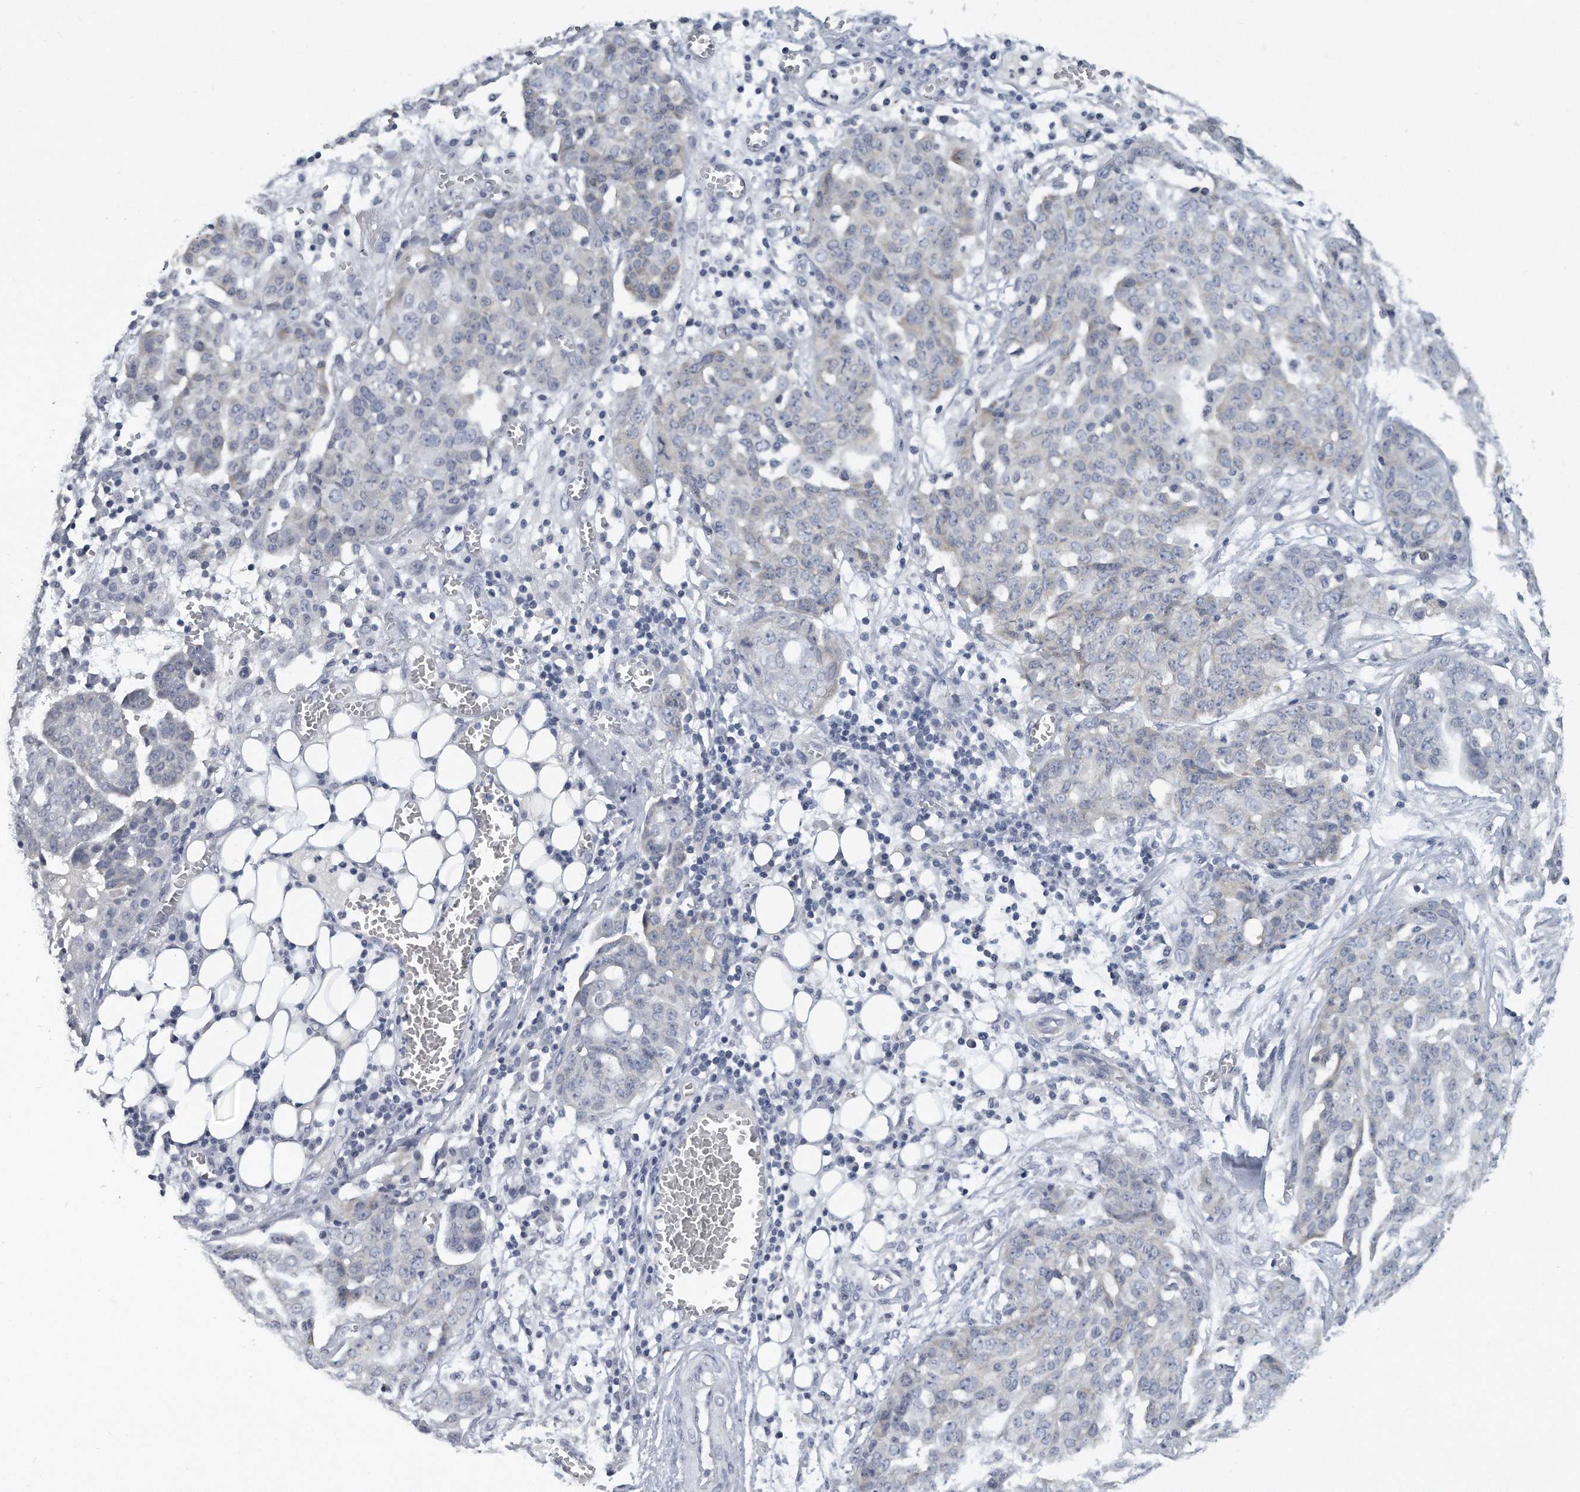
{"staining": {"intensity": "negative", "quantity": "none", "location": "none"}, "tissue": "ovarian cancer", "cell_type": "Tumor cells", "image_type": "cancer", "snomed": [{"axis": "morphology", "description": "Cystadenocarcinoma, serous, NOS"}, {"axis": "topography", "description": "Soft tissue"}, {"axis": "topography", "description": "Ovary"}], "caption": "IHC image of neoplastic tissue: serous cystadenocarcinoma (ovarian) stained with DAB reveals no significant protein staining in tumor cells.", "gene": "KLHL7", "patient": {"sex": "female", "age": 57}}